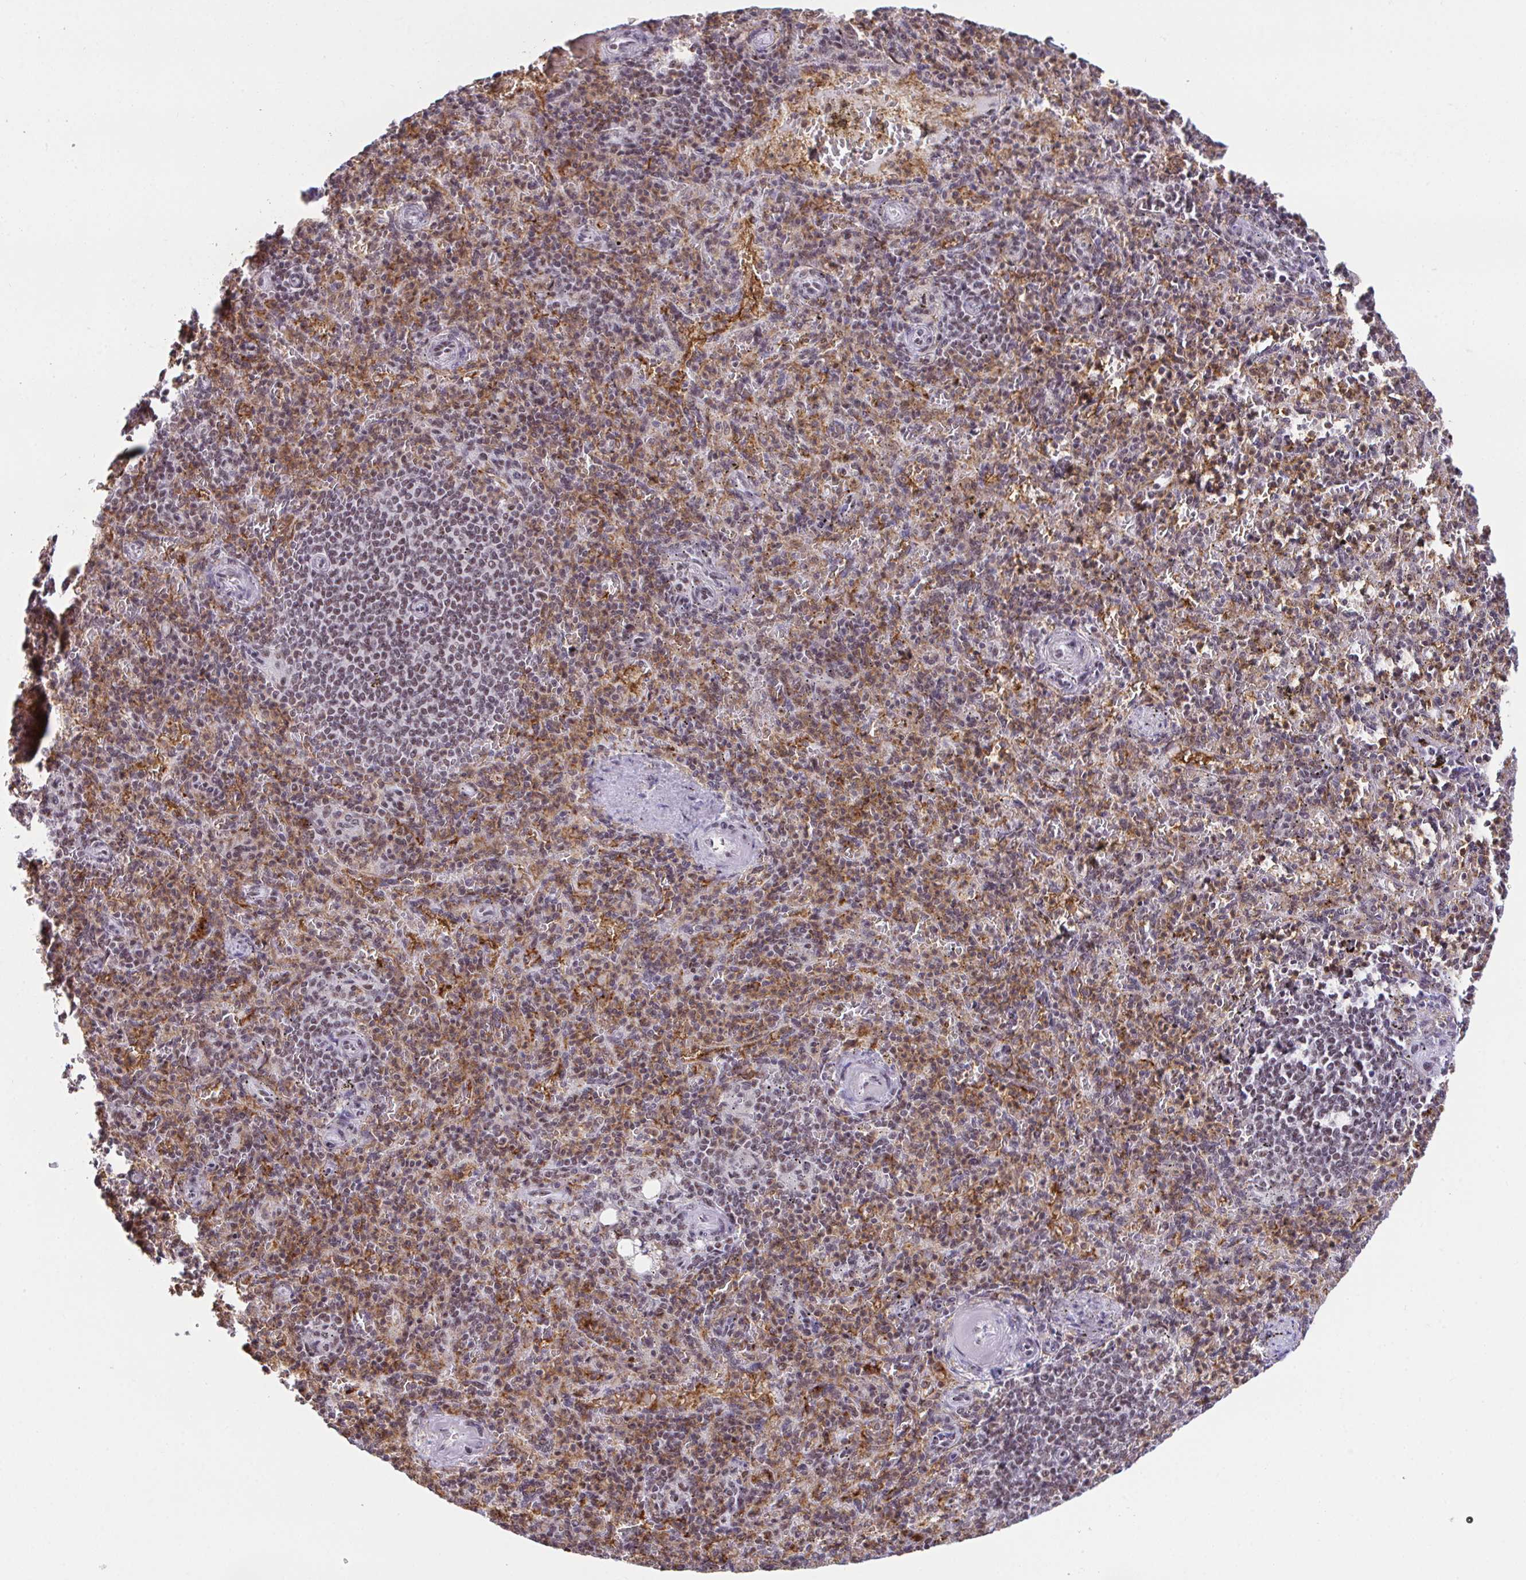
{"staining": {"intensity": "weak", "quantity": "<25%", "location": "nuclear"}, "tissue": "spleen", "cell_type": "Cells in red pulp", "image_type": "normal", "snomed": [{"axis": "morphology", "description": "Normal tissue, NOS"}, {"axis": "topography", "description": "Spleen"}], "caption": "An immunohistochemistry (IHC) photomicrograph of normal spleen is shown. There is no staining in cells in red pulp of spleen.", "gene": "OR6K3", "patient": {"sex": "female", "age": 74}}